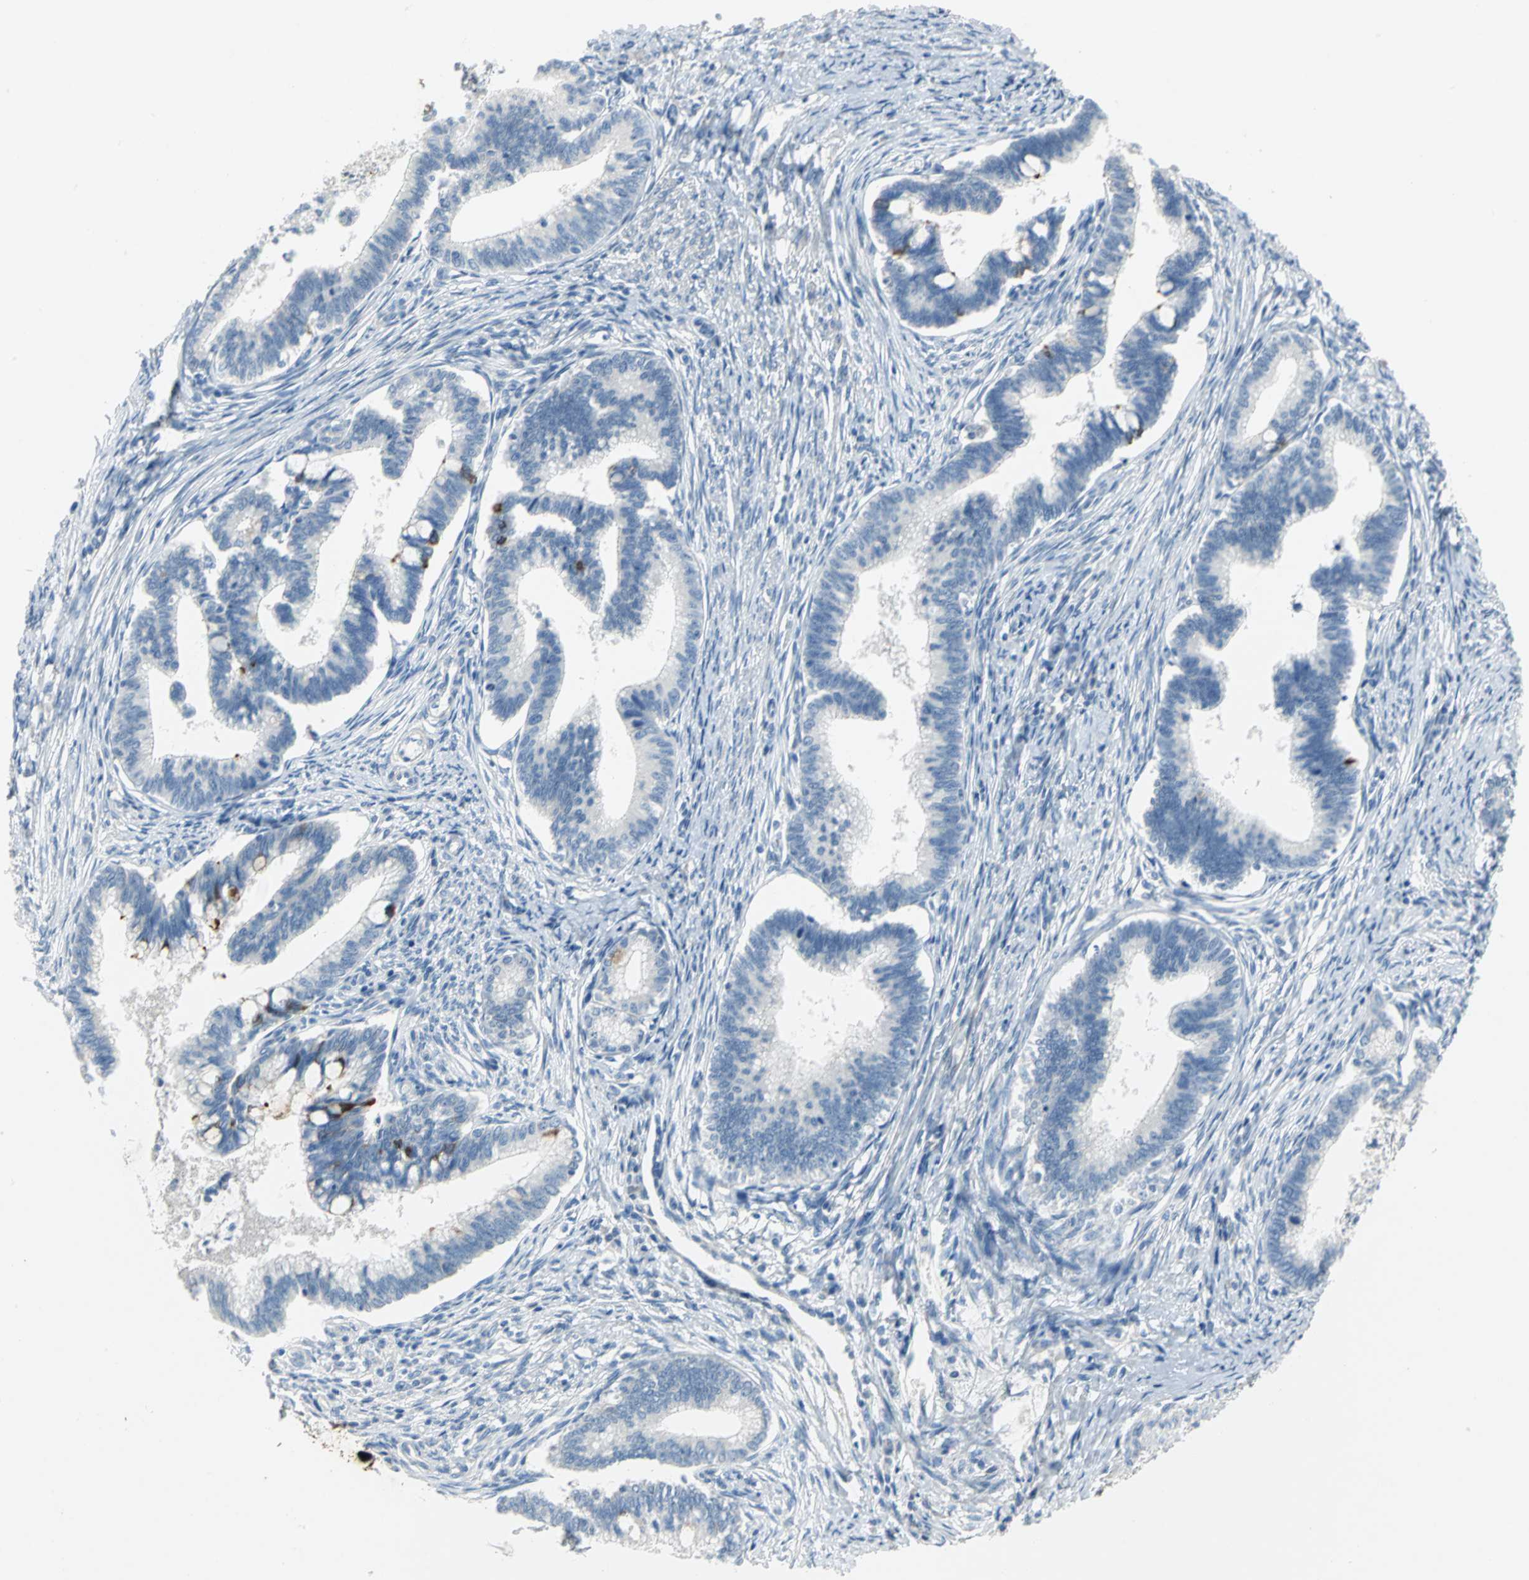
{"staining": {"intensity": "moderate", "quantity": "<25%", "location": "cytoplasmic/membranous"}, "tissue": "cervical cancer", "cell_type": "Tumor cells", "image_type": "cancer", "snomed": [{"axis": "morphology", "description": "Adenocarcinoma, NOS"}, {"axis": "topography", "description": "Cervix"}], "caption": "Protein expression analysis of human adenocarcinoma (cervical) reveals moderate cytoplasmic/membranous positivity in approximately <25% of tumor cells. The protein is shown in brown color, while the nuclei are stained blue.", "gene": "PTGDS", "patient": {"sex": "female", "age": 36}}